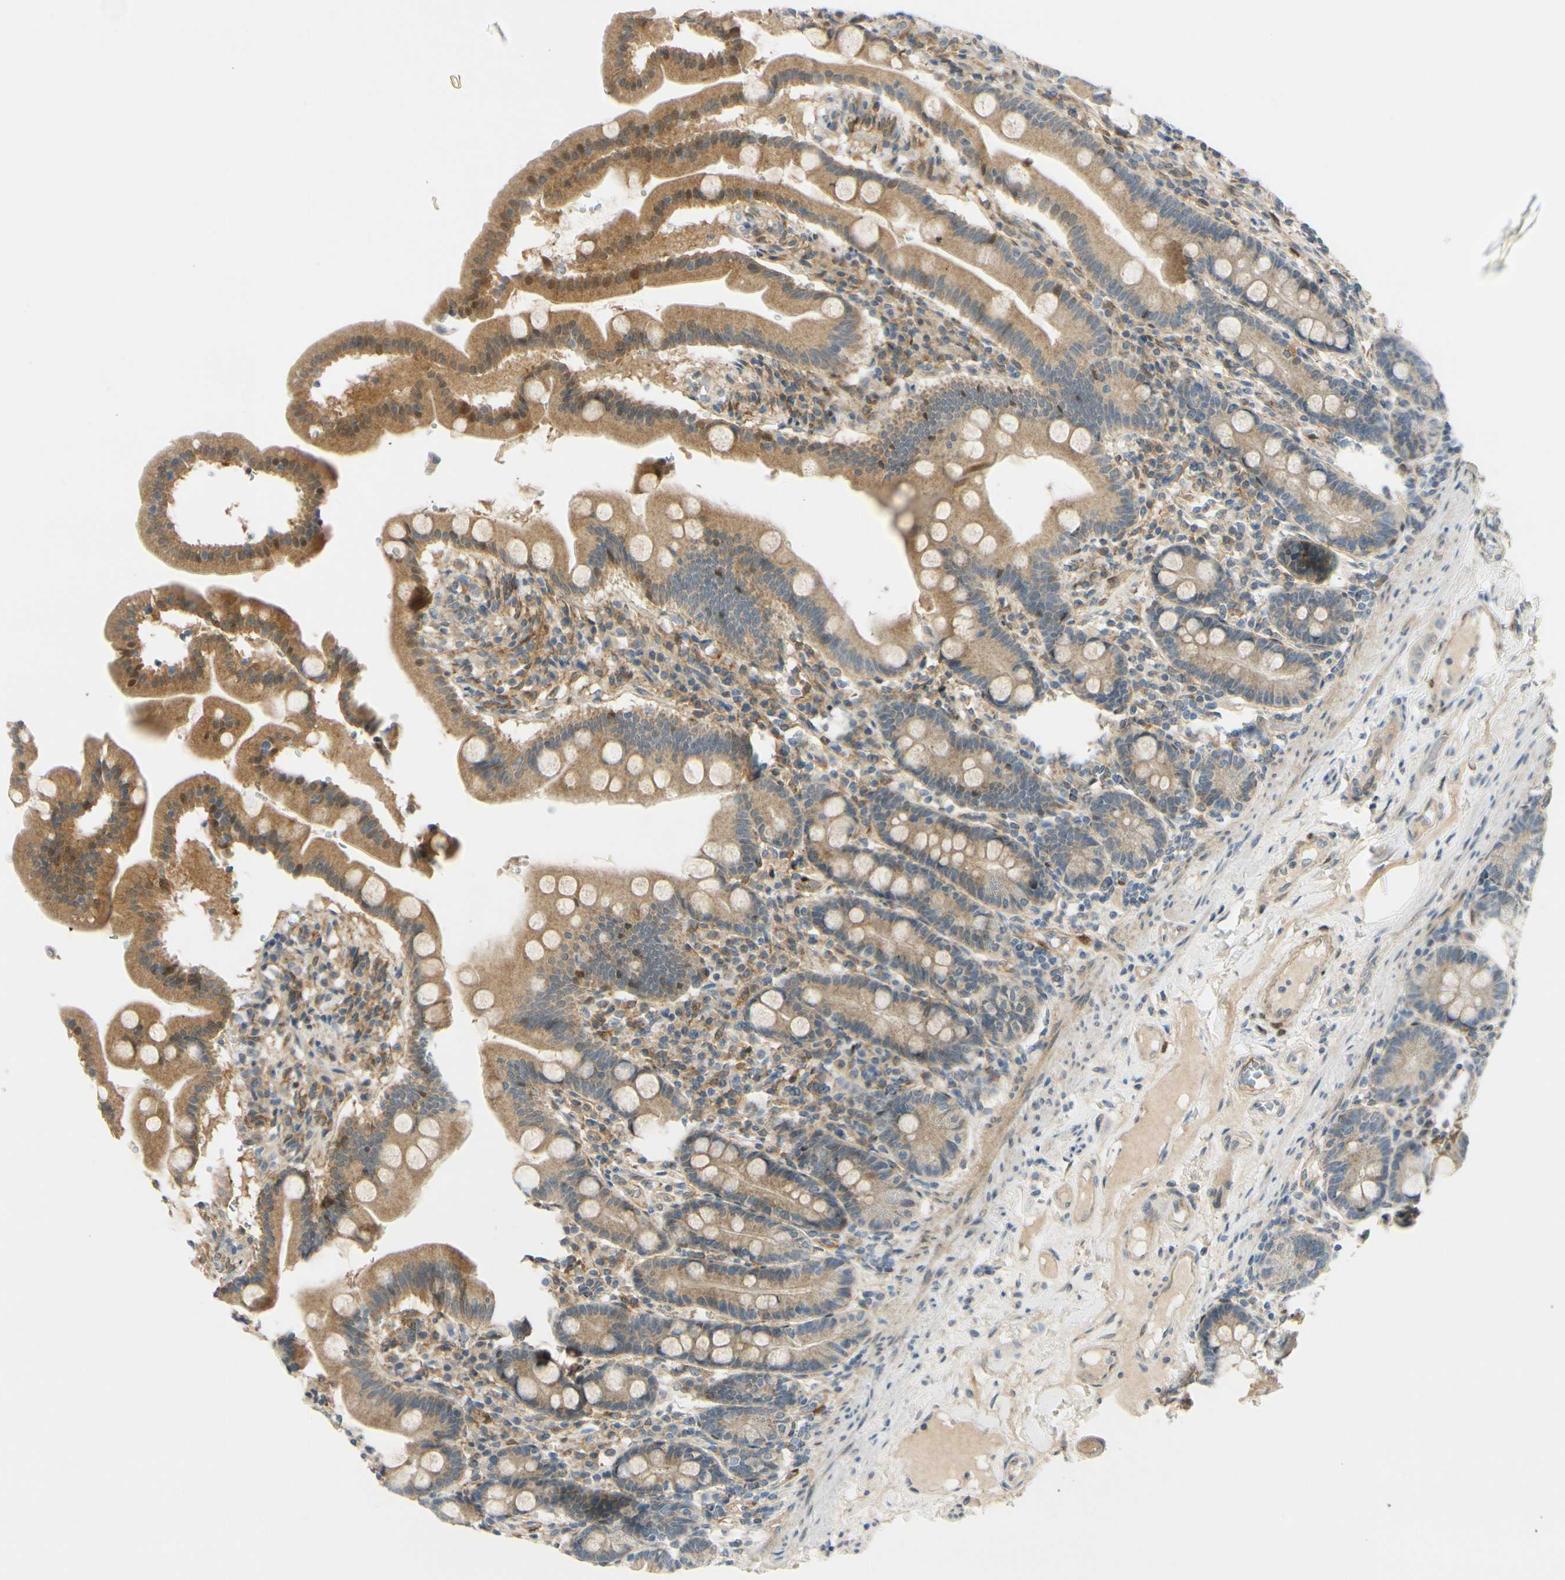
{"staining": {"intensity": "moderate", "quantity": ">75%", "location": "cytoplasmic/membranous"}, "tissue": "duodenum", "cell_type": "Glandular cells", "image_type": "normal", "snomed": [{"axis": "morphology", "description": "Normal tissue, NOS"}, {"axis": "topography", "description": "Duodenum"}], "caption": "Benign duodenum displays moderate cytoplasmic/membranous staining in approximately >75% of glandular cells.", "gene": "FHL2", "patient": {"sex": "male", "age": 50}}